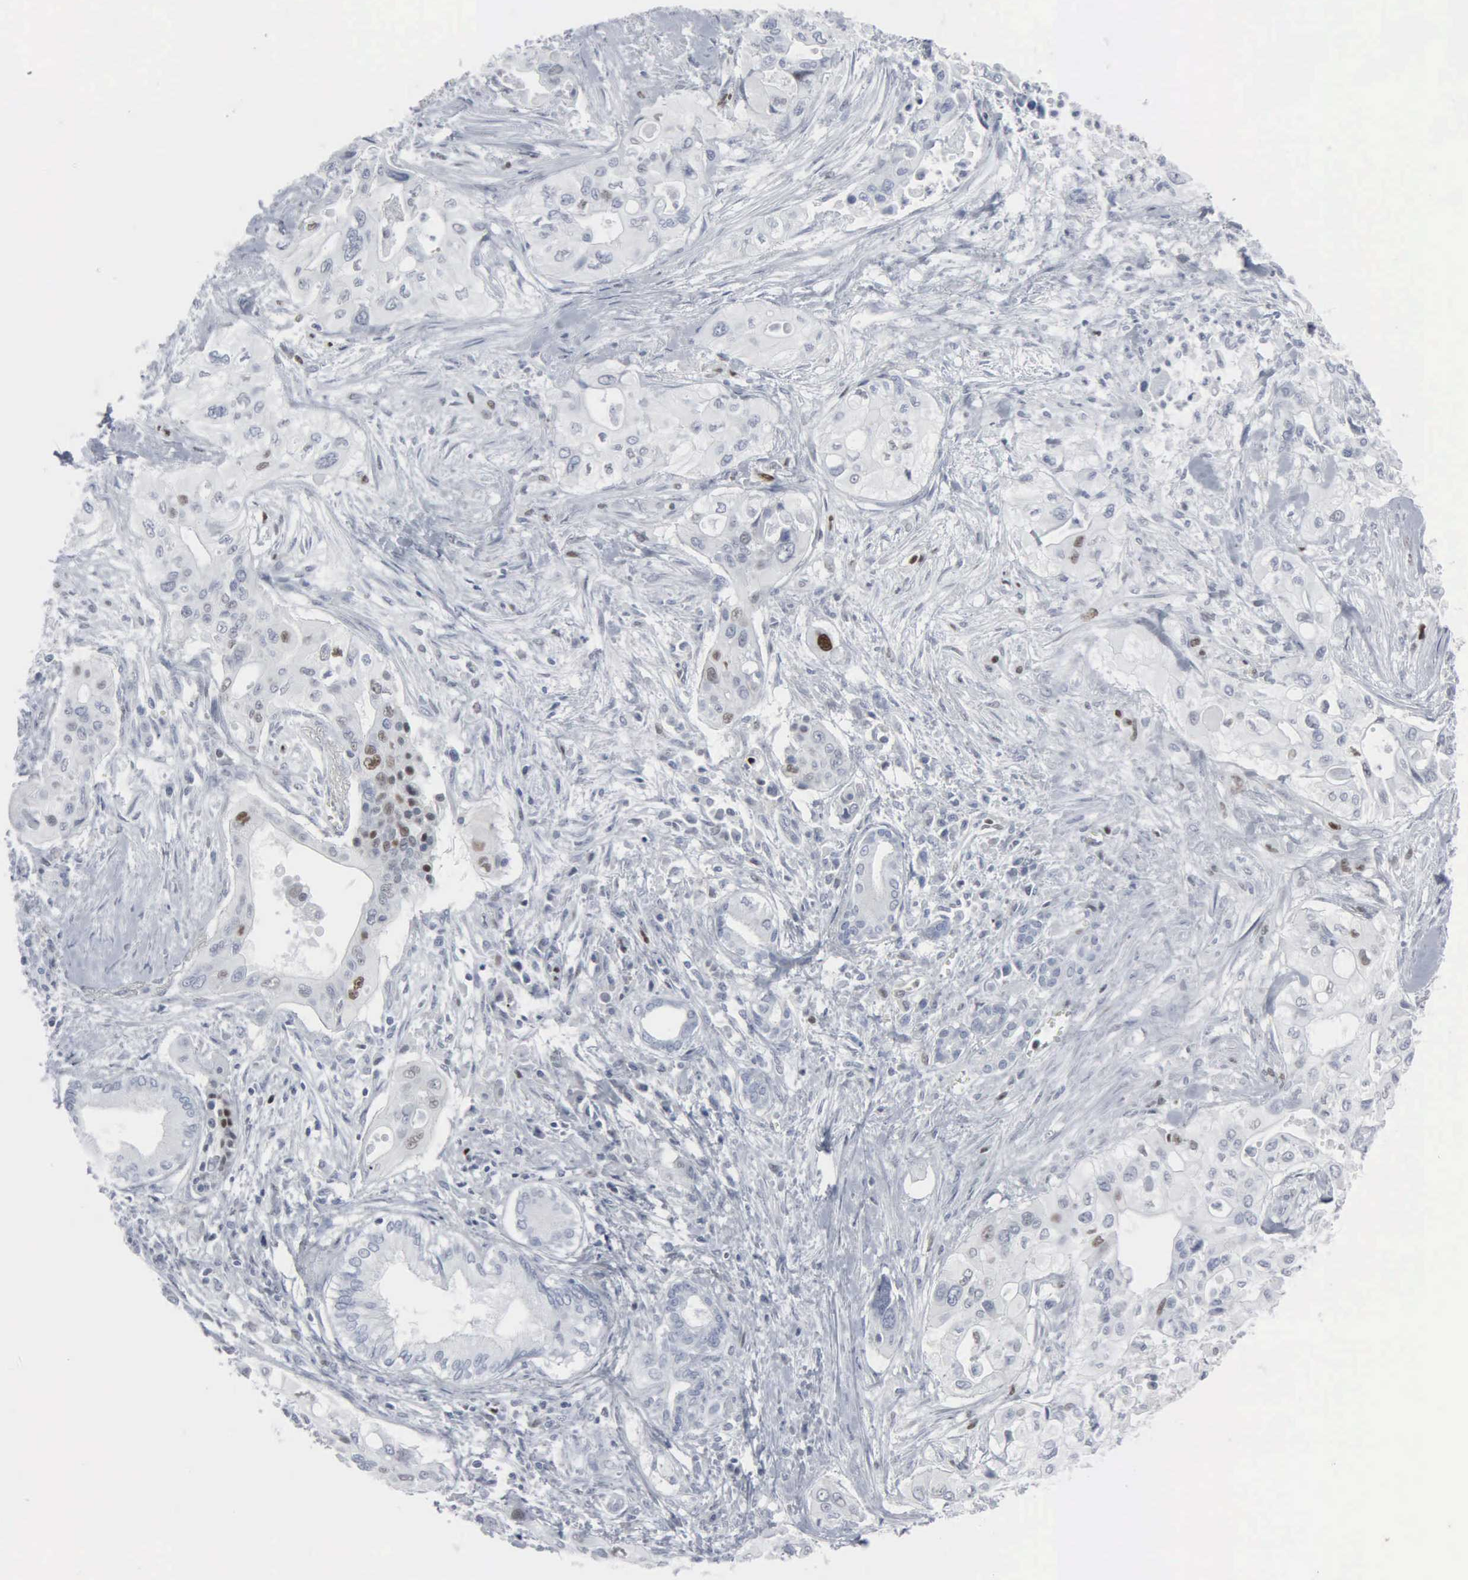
{"staining": {"intensity": "negative", "quantity": "none", "location": "none"}, "tissue": "pancreatic cancer", "cell_type": "Tumor cells", "image_type": "cancer", "snomed": [{"axis": "morphology", "description": "Adenocarcinoma, NOS"}, {"axis": "topography", "description": "Pancreas"}], "caption": "Immunohistochemical staining of human pancreatic cancer (adenocarcinoma) displays no significant staining in tumor cells.", "gene": "CCND3", "patient": {"sex": "male", "age": 77}}